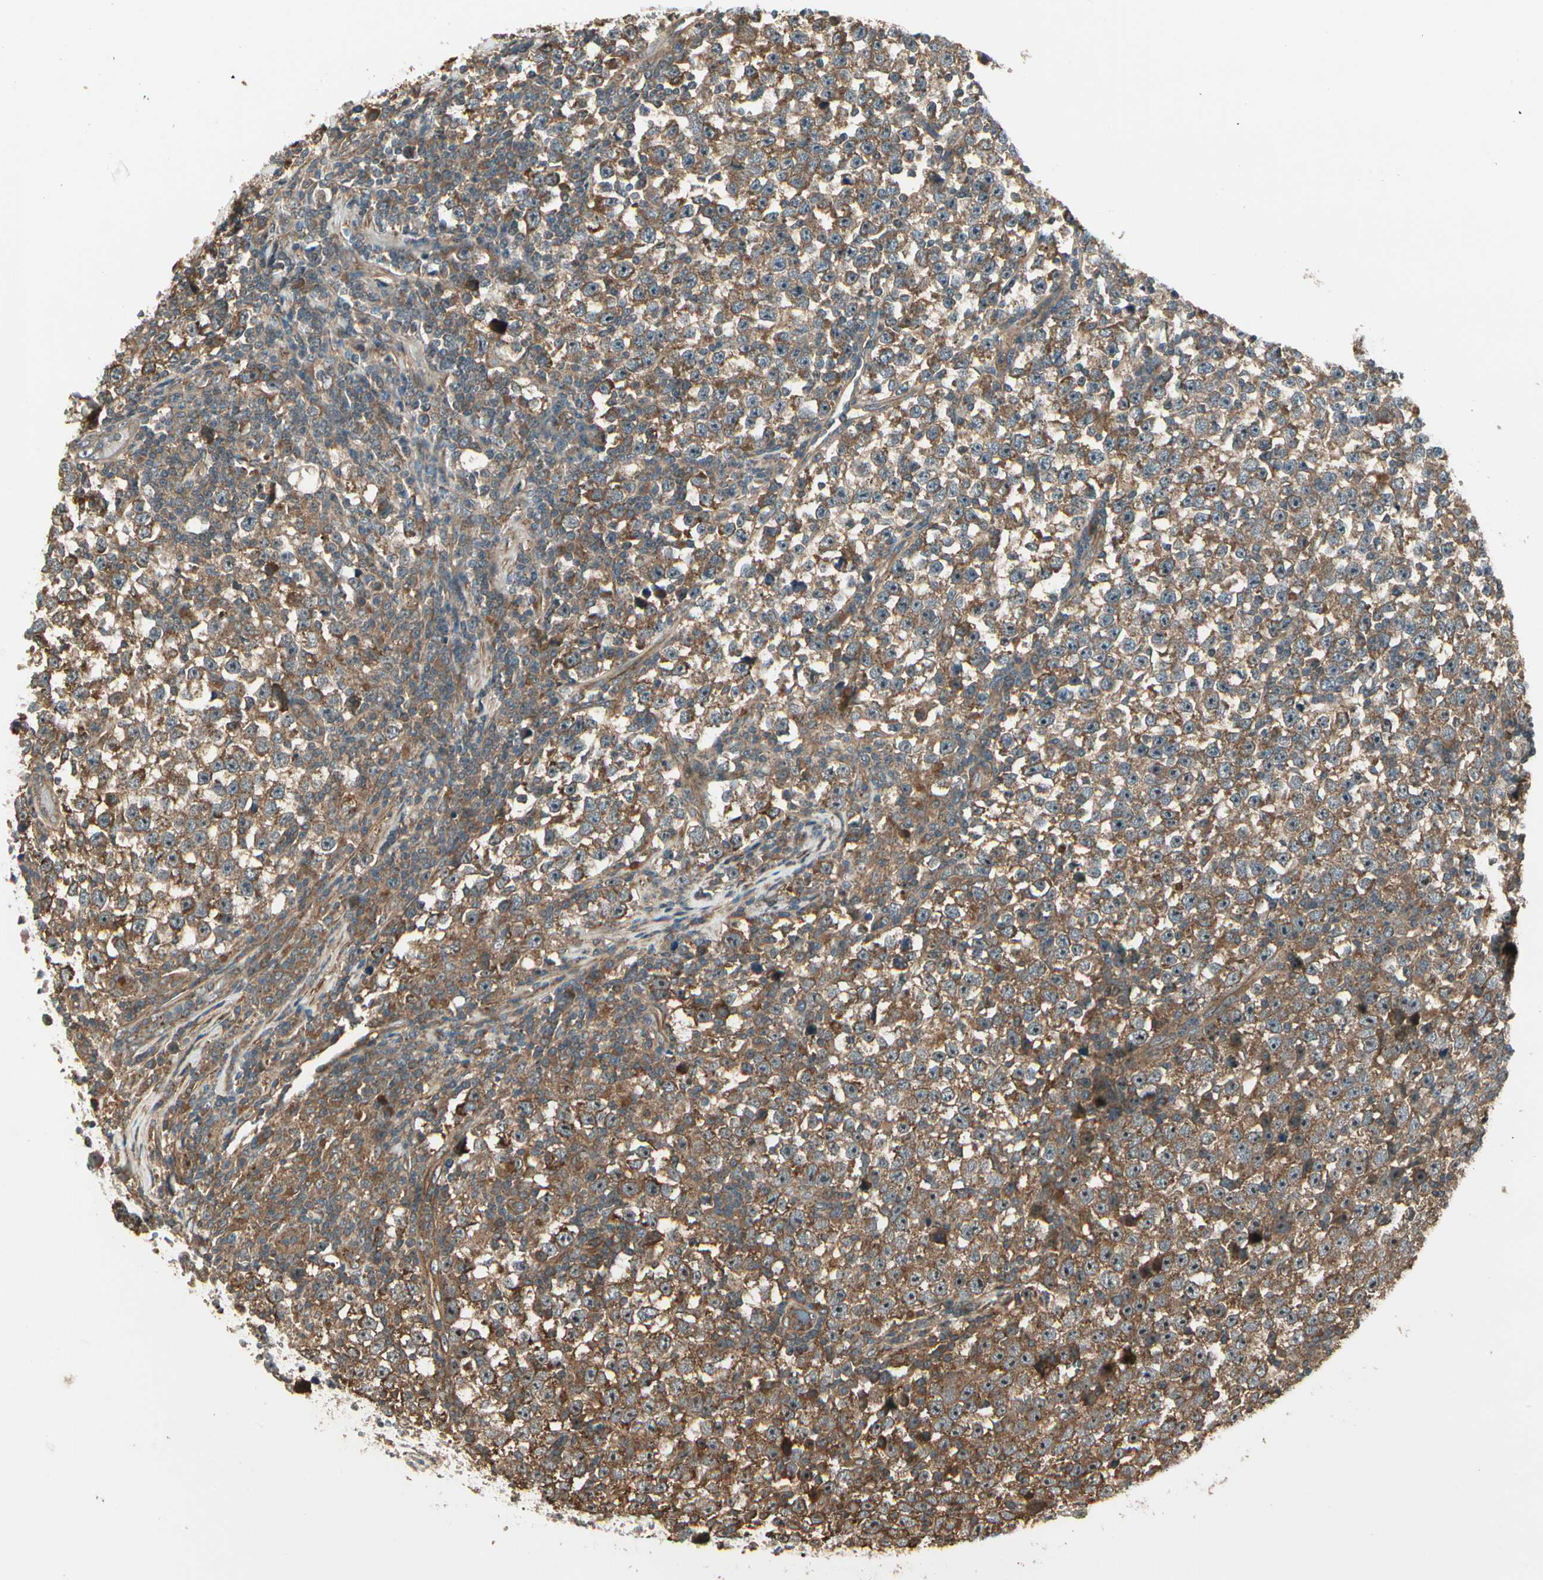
{"staining": {"intensity": "strong", "quantity": ">75%", "location": "cytoplasmic/membranous"}, "tissue": "testis cancer", "cell_type": "Tumor cells", "image_type": "cancer", "snomed": [{"axis": "morphology", "description": "Seminoma, NOS"}, {"axis": "topography", "description": "Testis"}], "caption": "Strong cytoplasmic/membranous protein staining is appreciated in about >75% of tumor cells in seminoma (testis).", "gene": "FKBP15", "patient": {"sex": "male", "age": 43}}